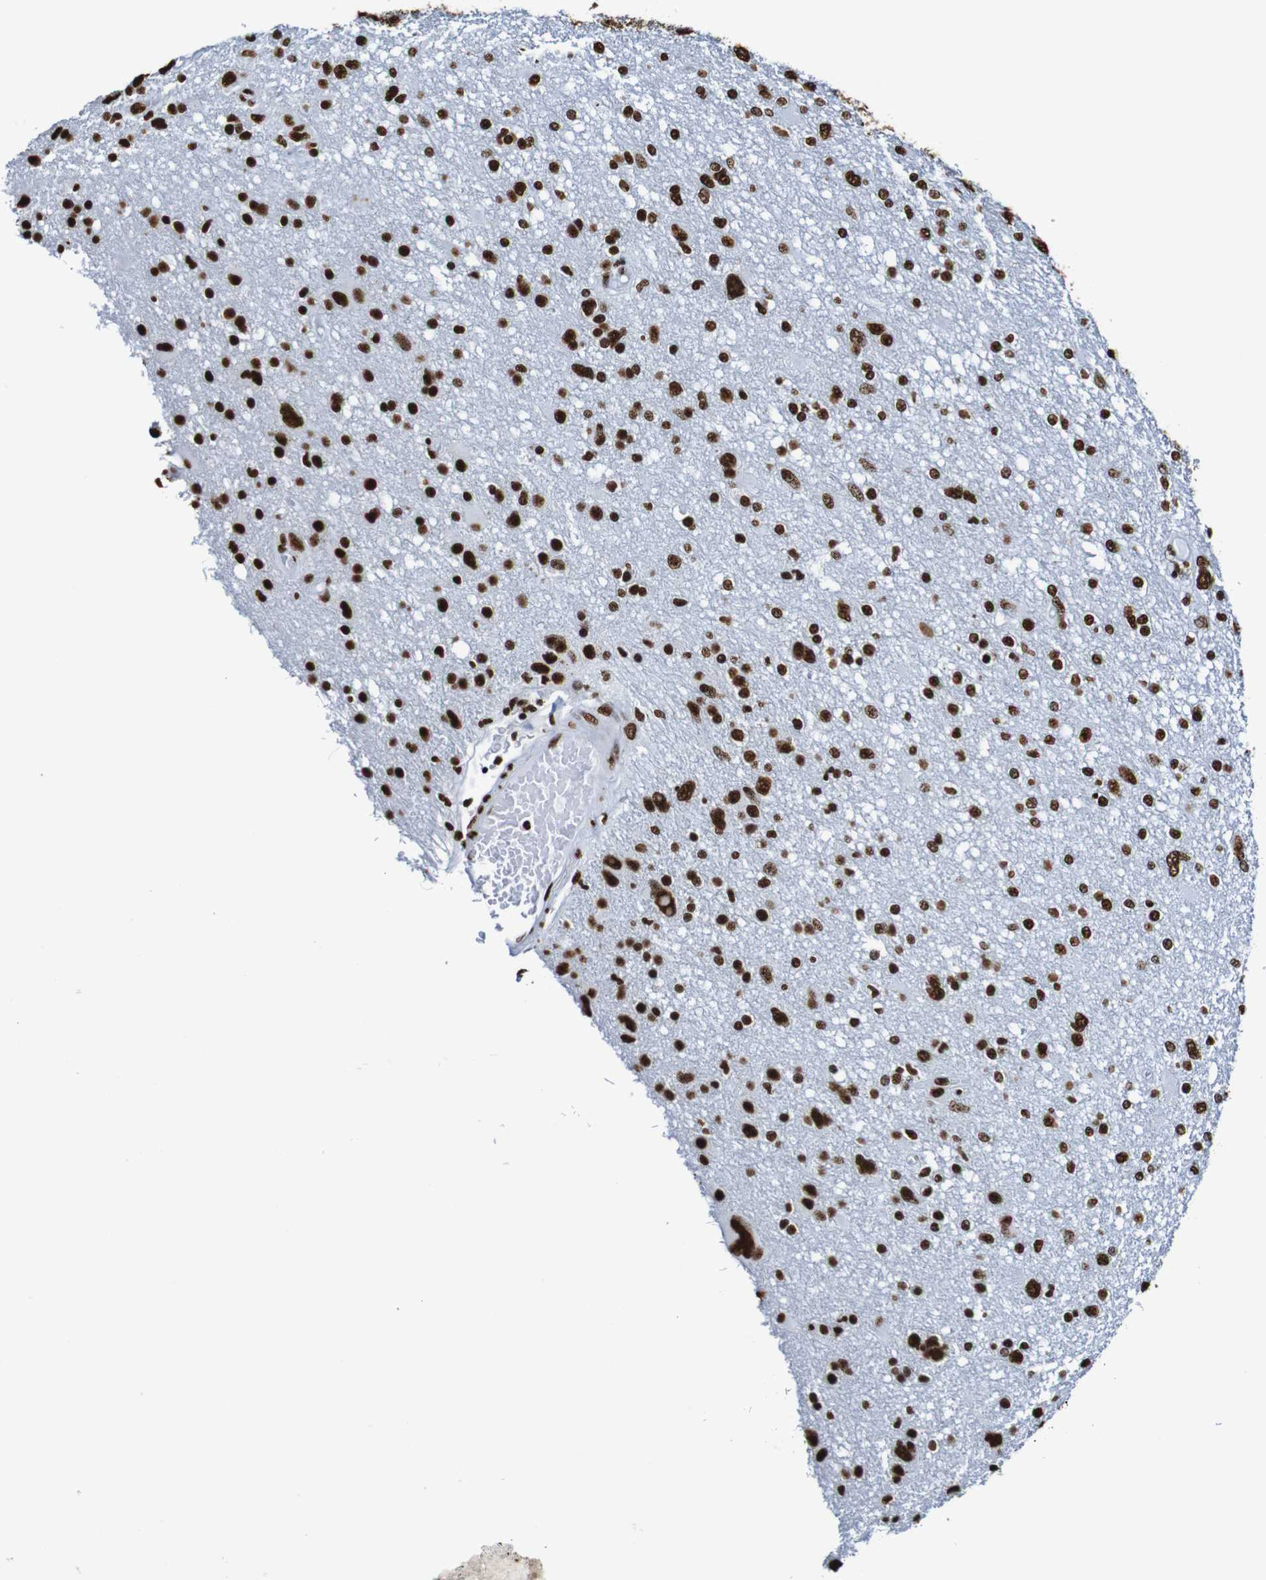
{"staining": {"intensity": "strong", "quantity": ">75%", "location": "nuclear"}, "tissue": "glioma", "cell_type": "Tumor cells", "image_type": "cancer", "snomed": [{"axis": "morphology", "description": "Glioma, malignant, High grade"}, {"axis": "topography", "description": "Brain"}], "caption": "High-grade glioma (malignant) stained for a protein (brown) reveals strong nuclear positive positivity in about >75% of tumor cells.", "gene": "SRSF3", "patient": {"sex": "female", "age": 59}}